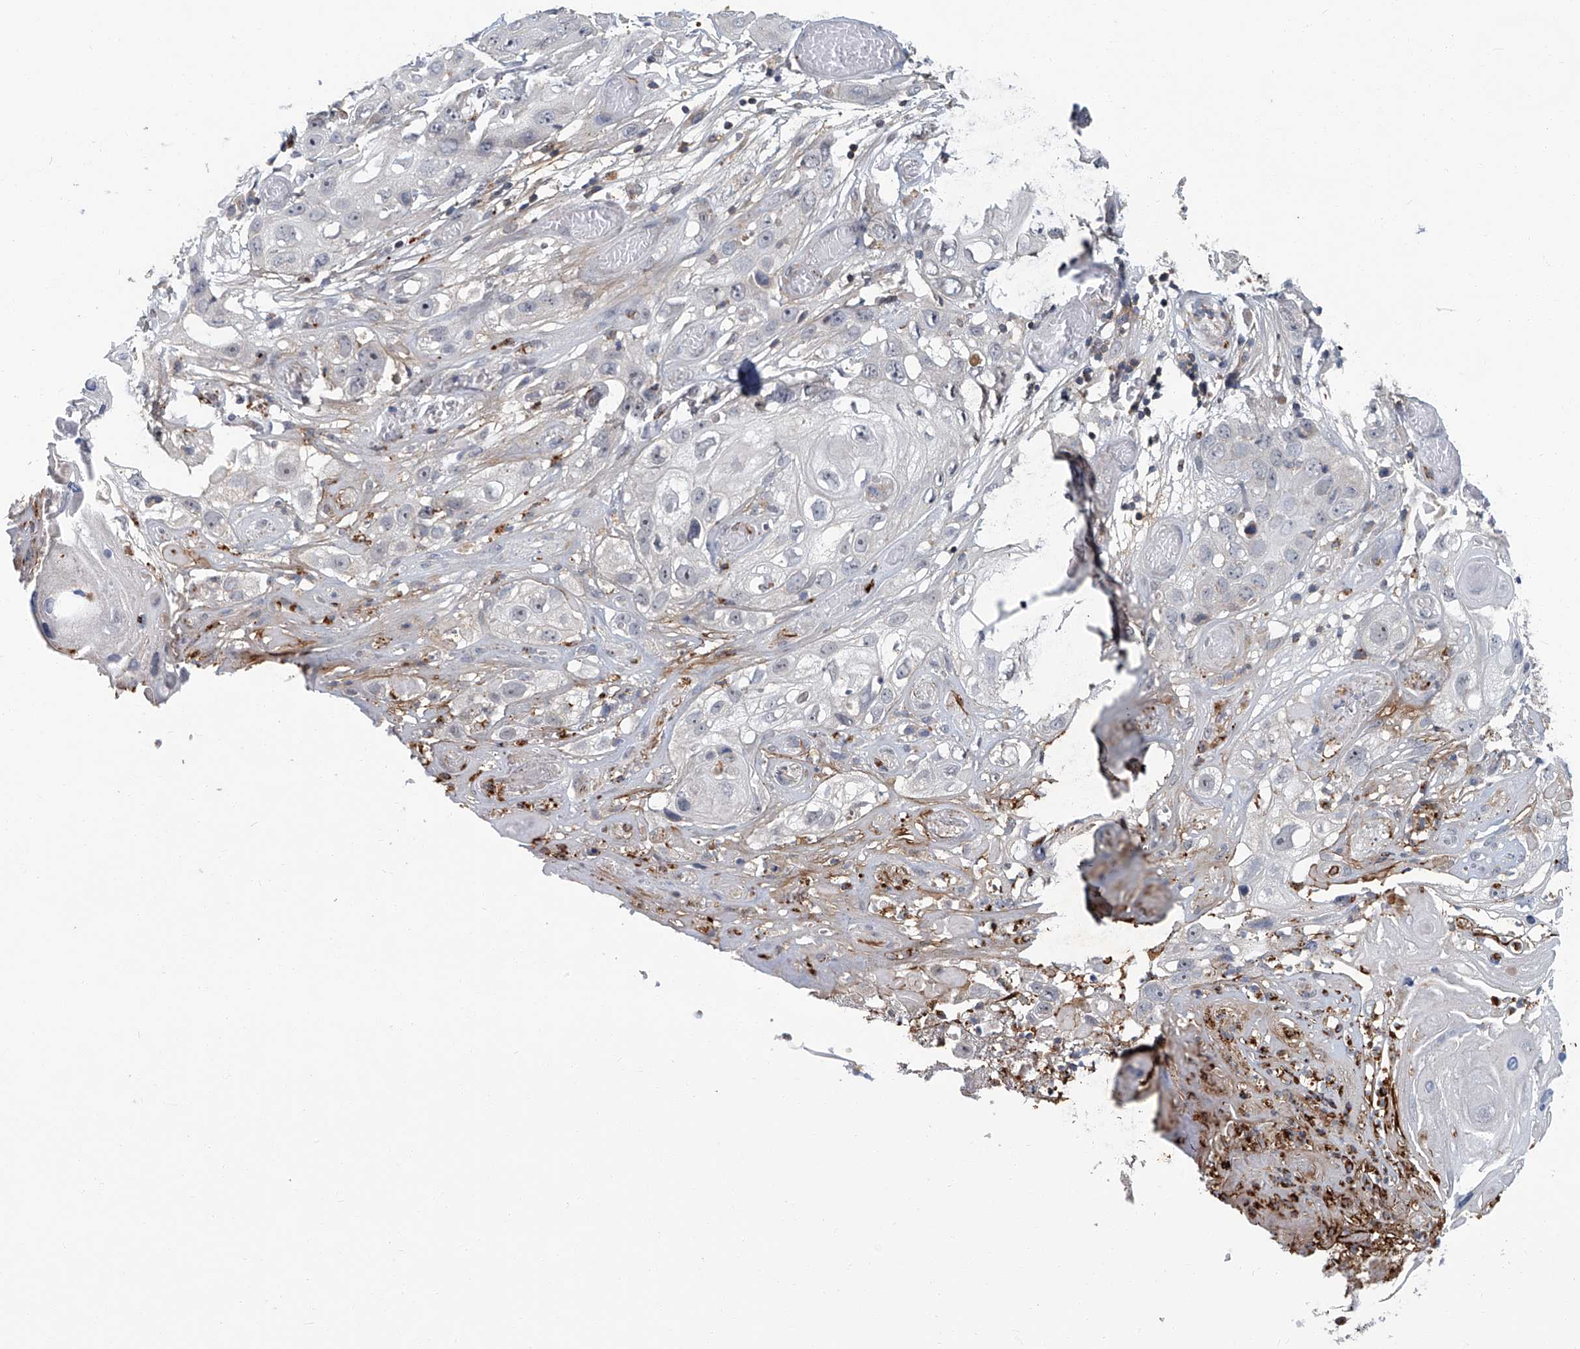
{"staining": {"intensity": "negative", "quantity": "none", "location": "none"}, "tissue": "skin cancer", "cell_type": "Tumor cells", "image_type": "cancer", "snomed": [{"axis": "morphology", "description": "Squamous cell carcinoma, NOS"}, {"axis": "topography", "description": "Skin"}], "caption": "The histopathology image shows no staining of tumor cells in skin cancer (squamous cell carcinoma).", "gene": "AKNAD1", "patient": {"sex": "male", "age": 55}}